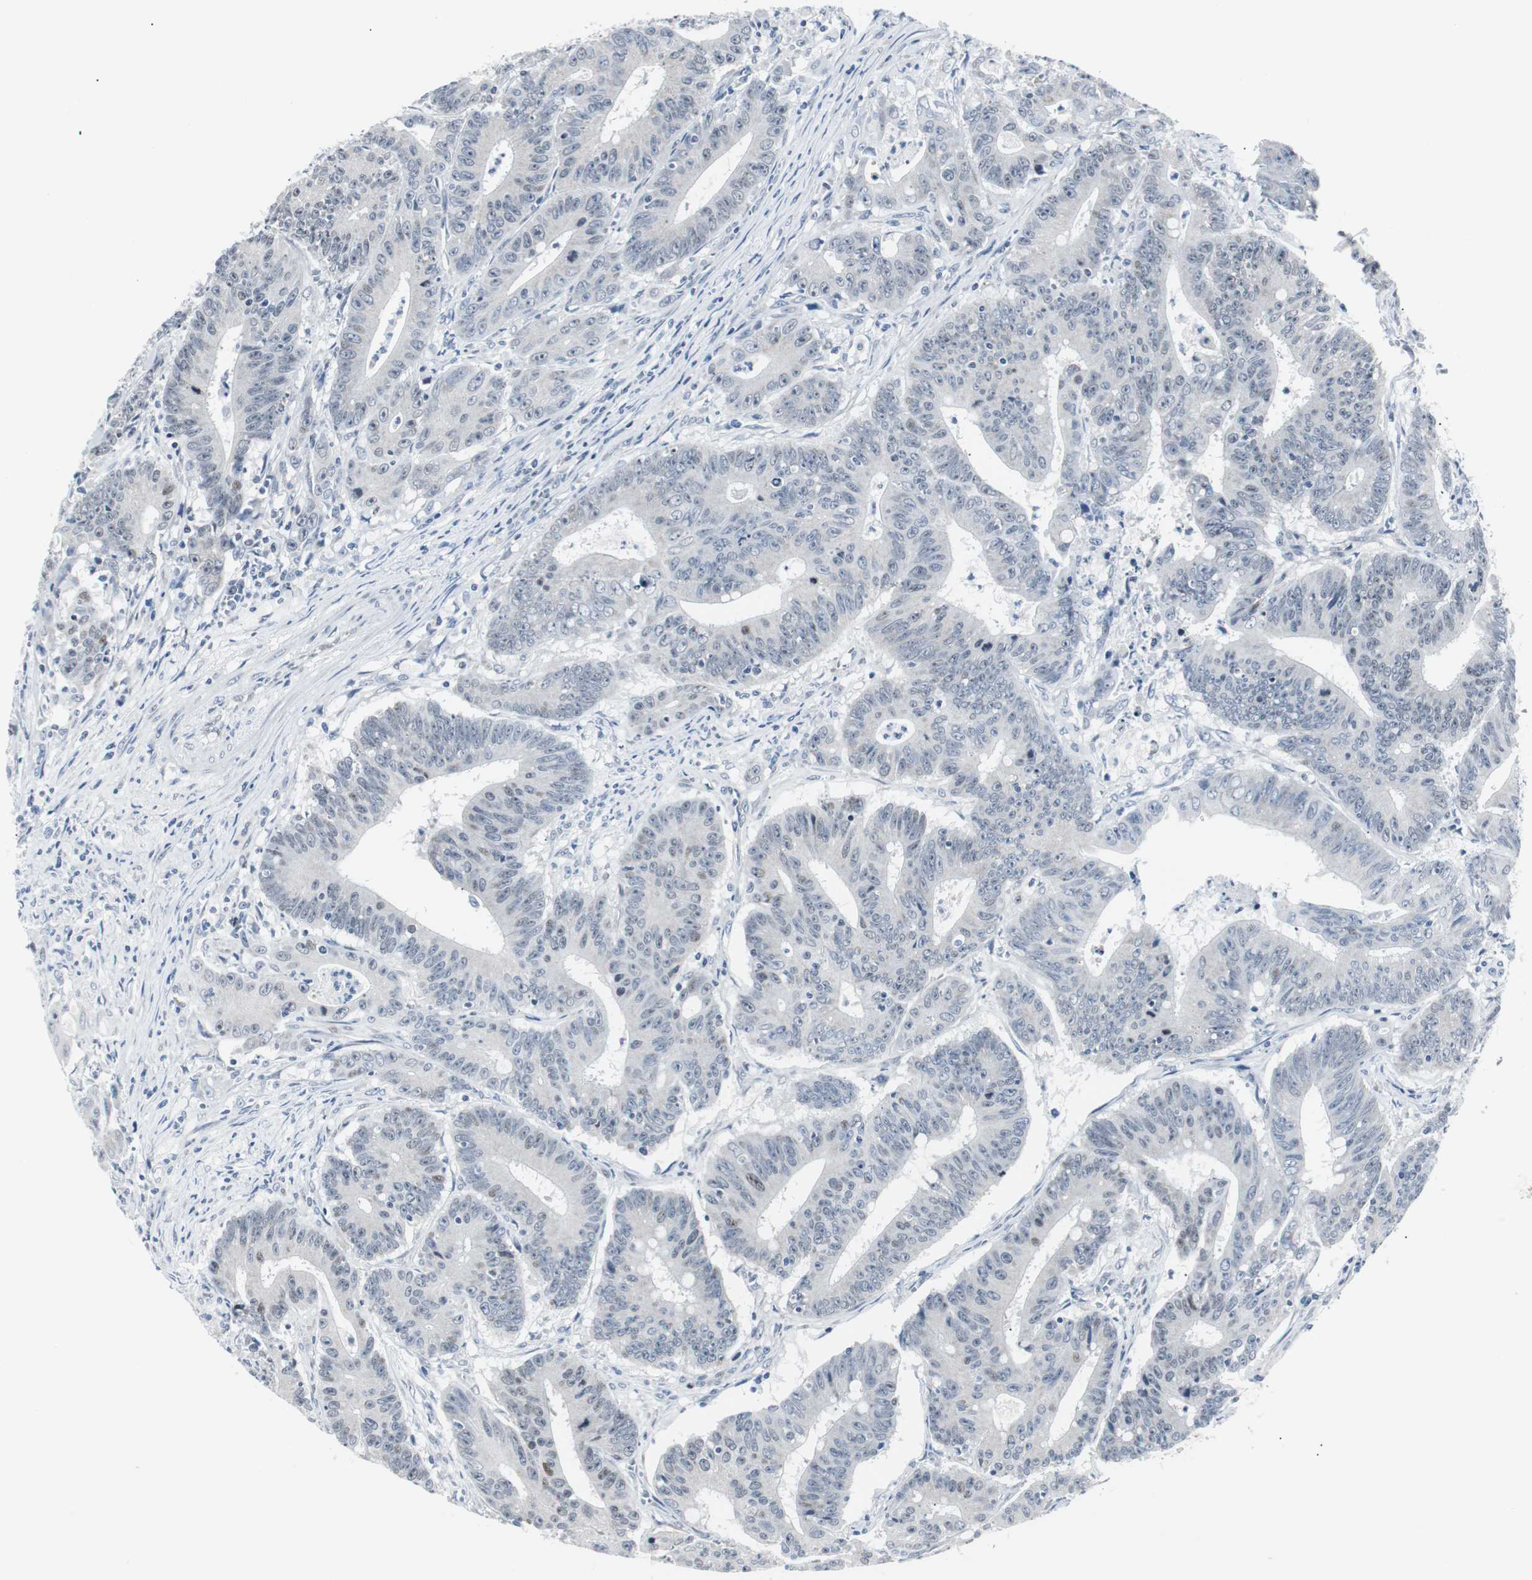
{"staining": {"intensity": "weak", "quantity": "<25%", "location": "nuclear"}, "tissue": "colorectal cancer", "cell_type": "Tumor cells", "image_type": "cancer", "snomed": [{"axis": "morphology", "description": "Adenocarcinoma, NOS"}, {"axis": "topography", "description": "Colon"}], "caption": "High power microscopy image of an IHC micrograph of adenocarcinoma (colorectal), revealing no significant expression in tumor cells.", "gene": "MTA1", "patient": {"sex": "male", "age": 45}}